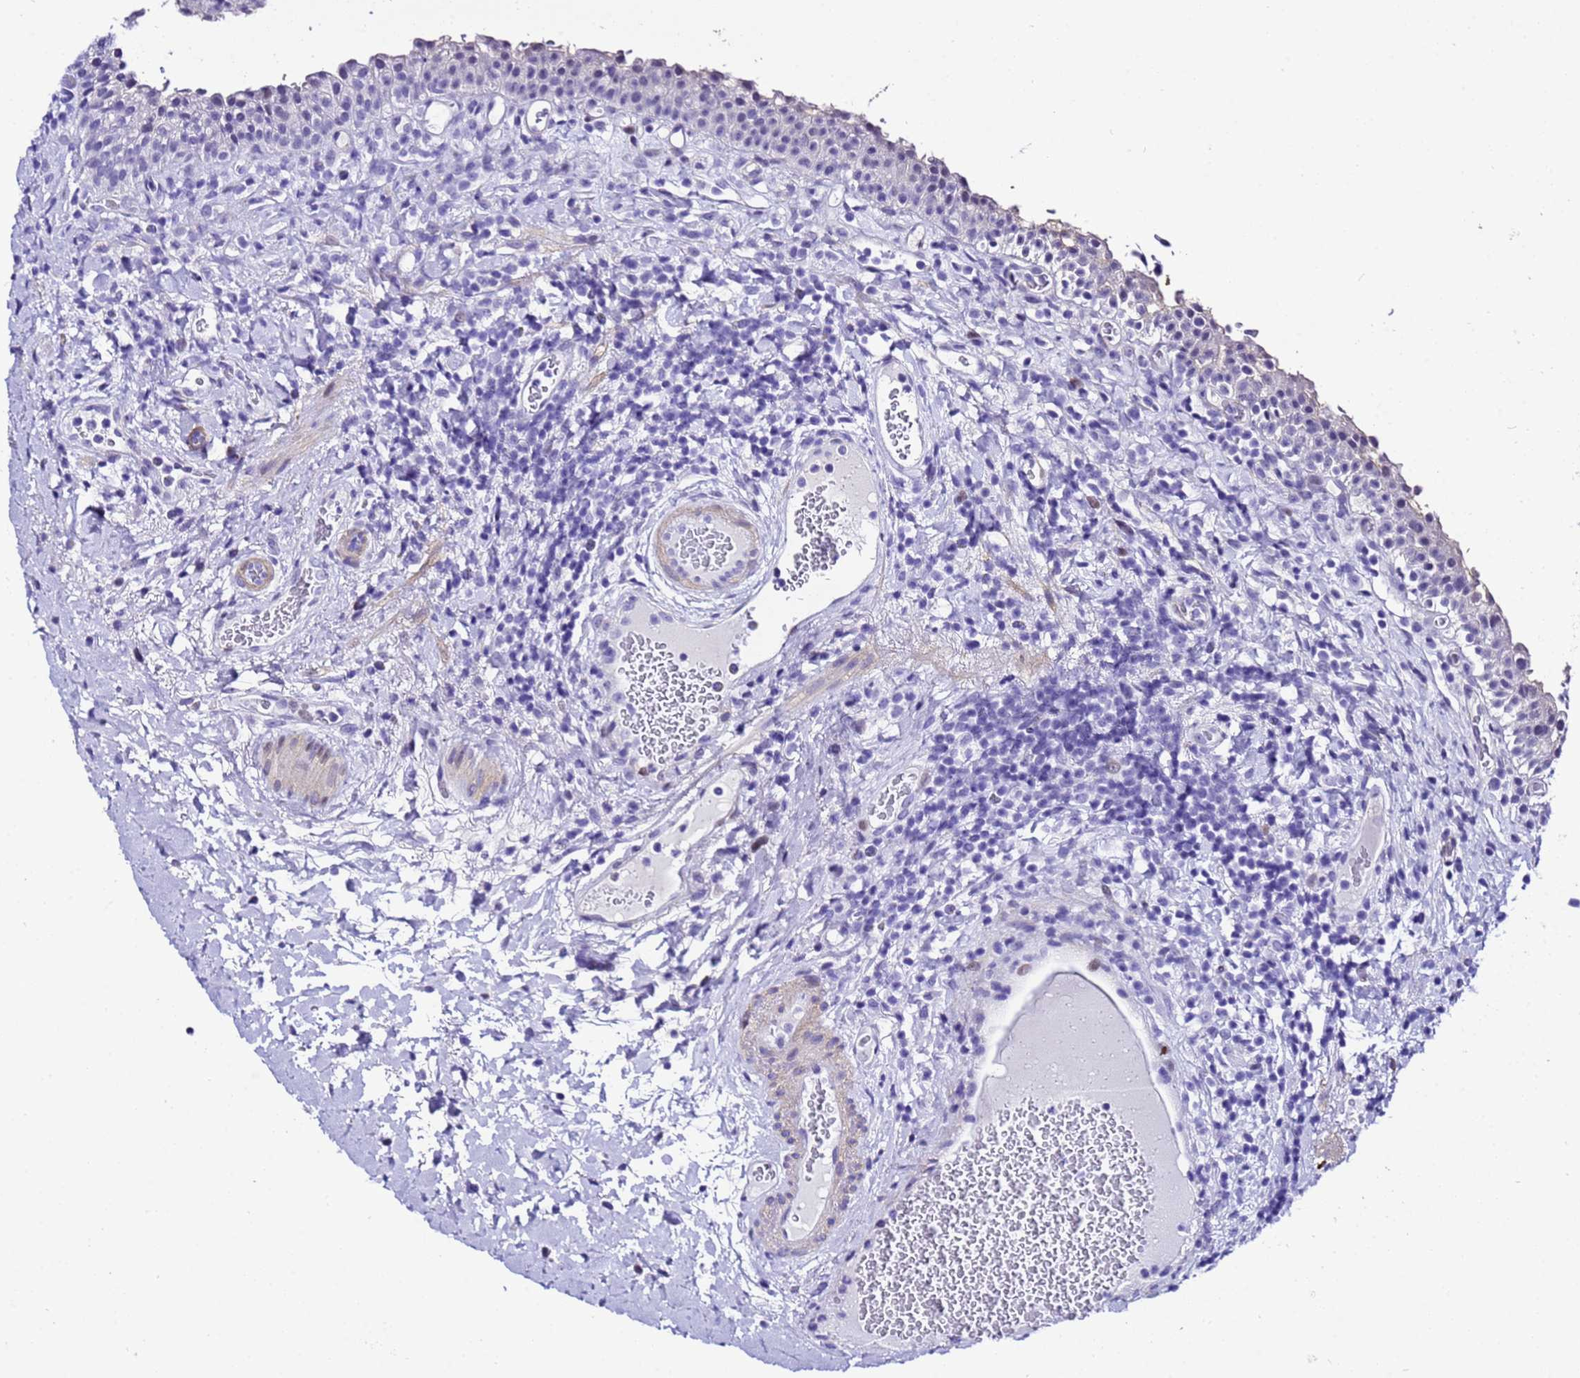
{"staining": {"intensity": "negative", "quantity": "none", "location": "none"}, "tissue": "urinary bladder", "cell_type": "Urothelial cells", "image_type": "normal", "snomed": [{"axis": "morphology", "description": "Normal tissue, NOS"}, {"axis": "morphology", "description": "Inflammation, NOS"}, {"axis": "topography", "description": "Urinary bladder"}], "caption": "The IHC photomicrograph has no significant staining in urothelial cells of urinary bladder. (DAB IHC visualized using brightfield microscopy, high magnification).", "gene": "ZNF417", "patient": {"sex": "male", "age": 64}}